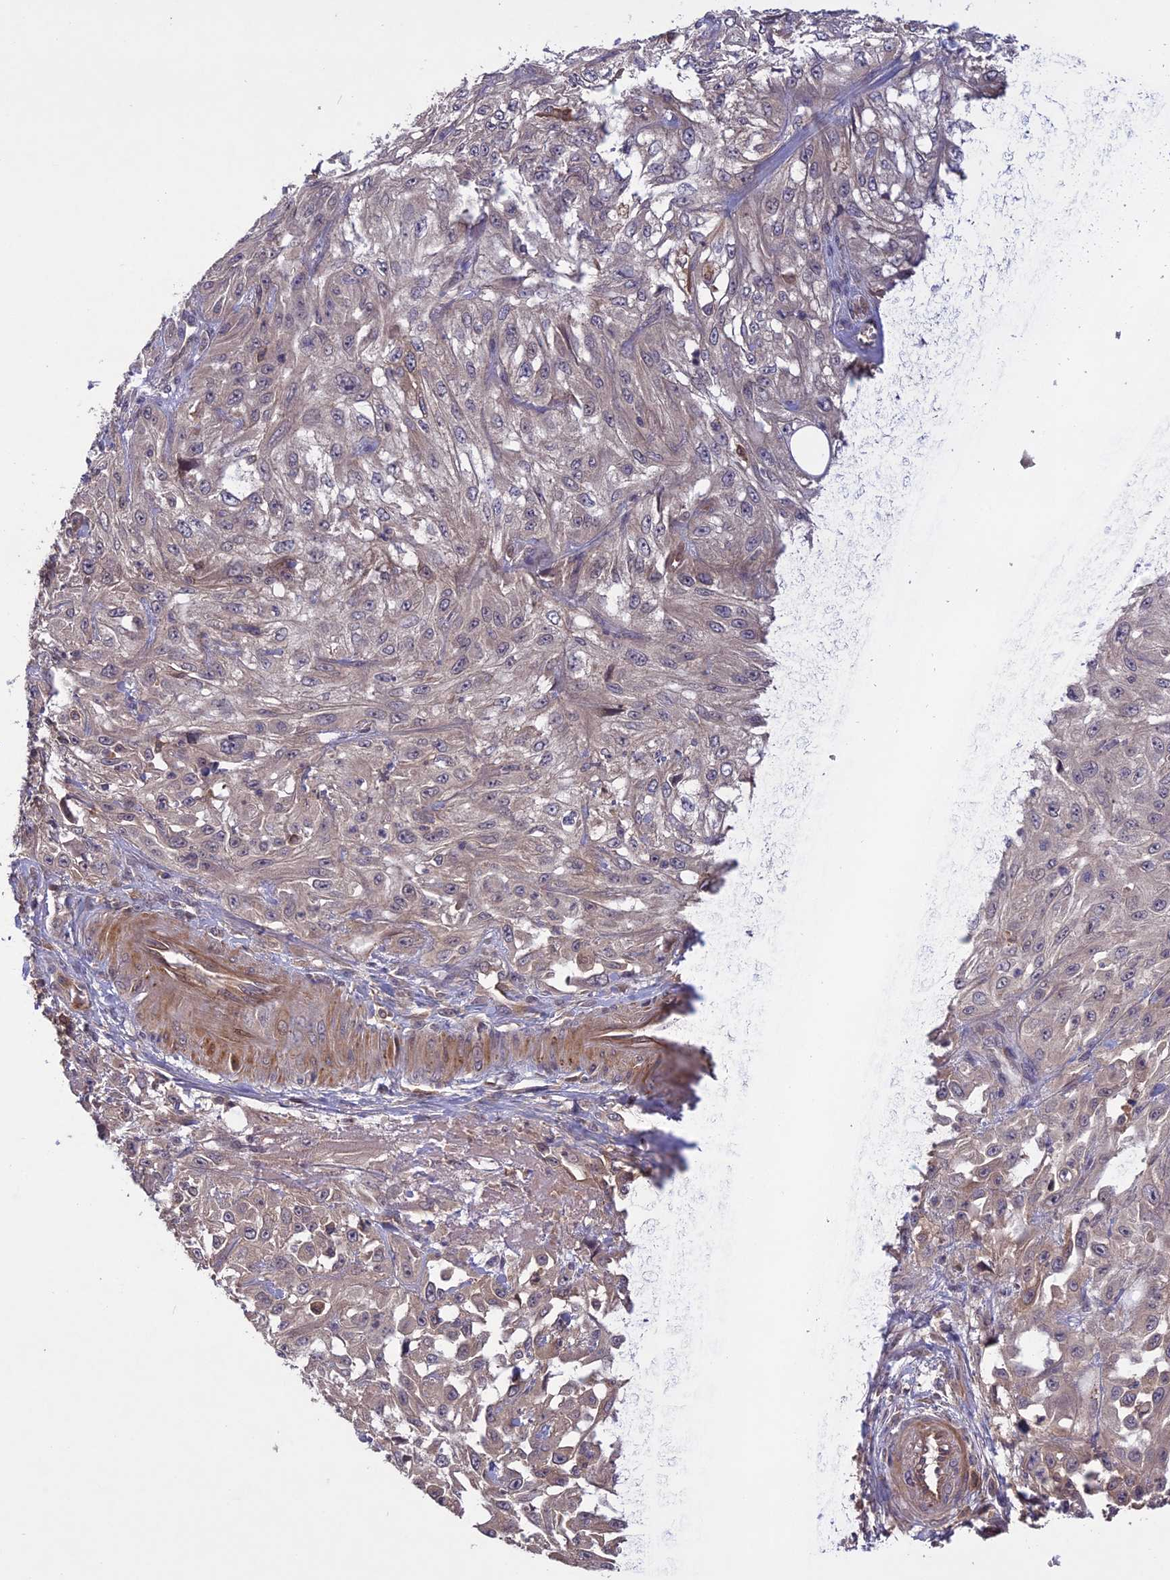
{"staining": {"intensity": "weak", "quantity": "<25%", "location": "cytoplasmic/membranous"}, "tissue": "skin cancer", "cell_type": "Tumor cells", "image_type": "cancer", "snomed": [{"axis": "morphology", "description": "Squamous cell carcinoma, NOS"}, {"axis": "morphology", "description": "Squamous cell carcinoma, metastatic, NOS"}, {"axis": "topography", "description": "Skin"}, {"axis": "topography", "description": "Lymph node"}], "caption": "A high-resolution image shows immunohistochemistry (IHC) staining of skin cancer (squamous cell carcinoma), which reveals no significant staining in tumor cells. Nuclei are stained in blue.", "gene": "ADO", "patient": {"sex": "male", "age": 75}}